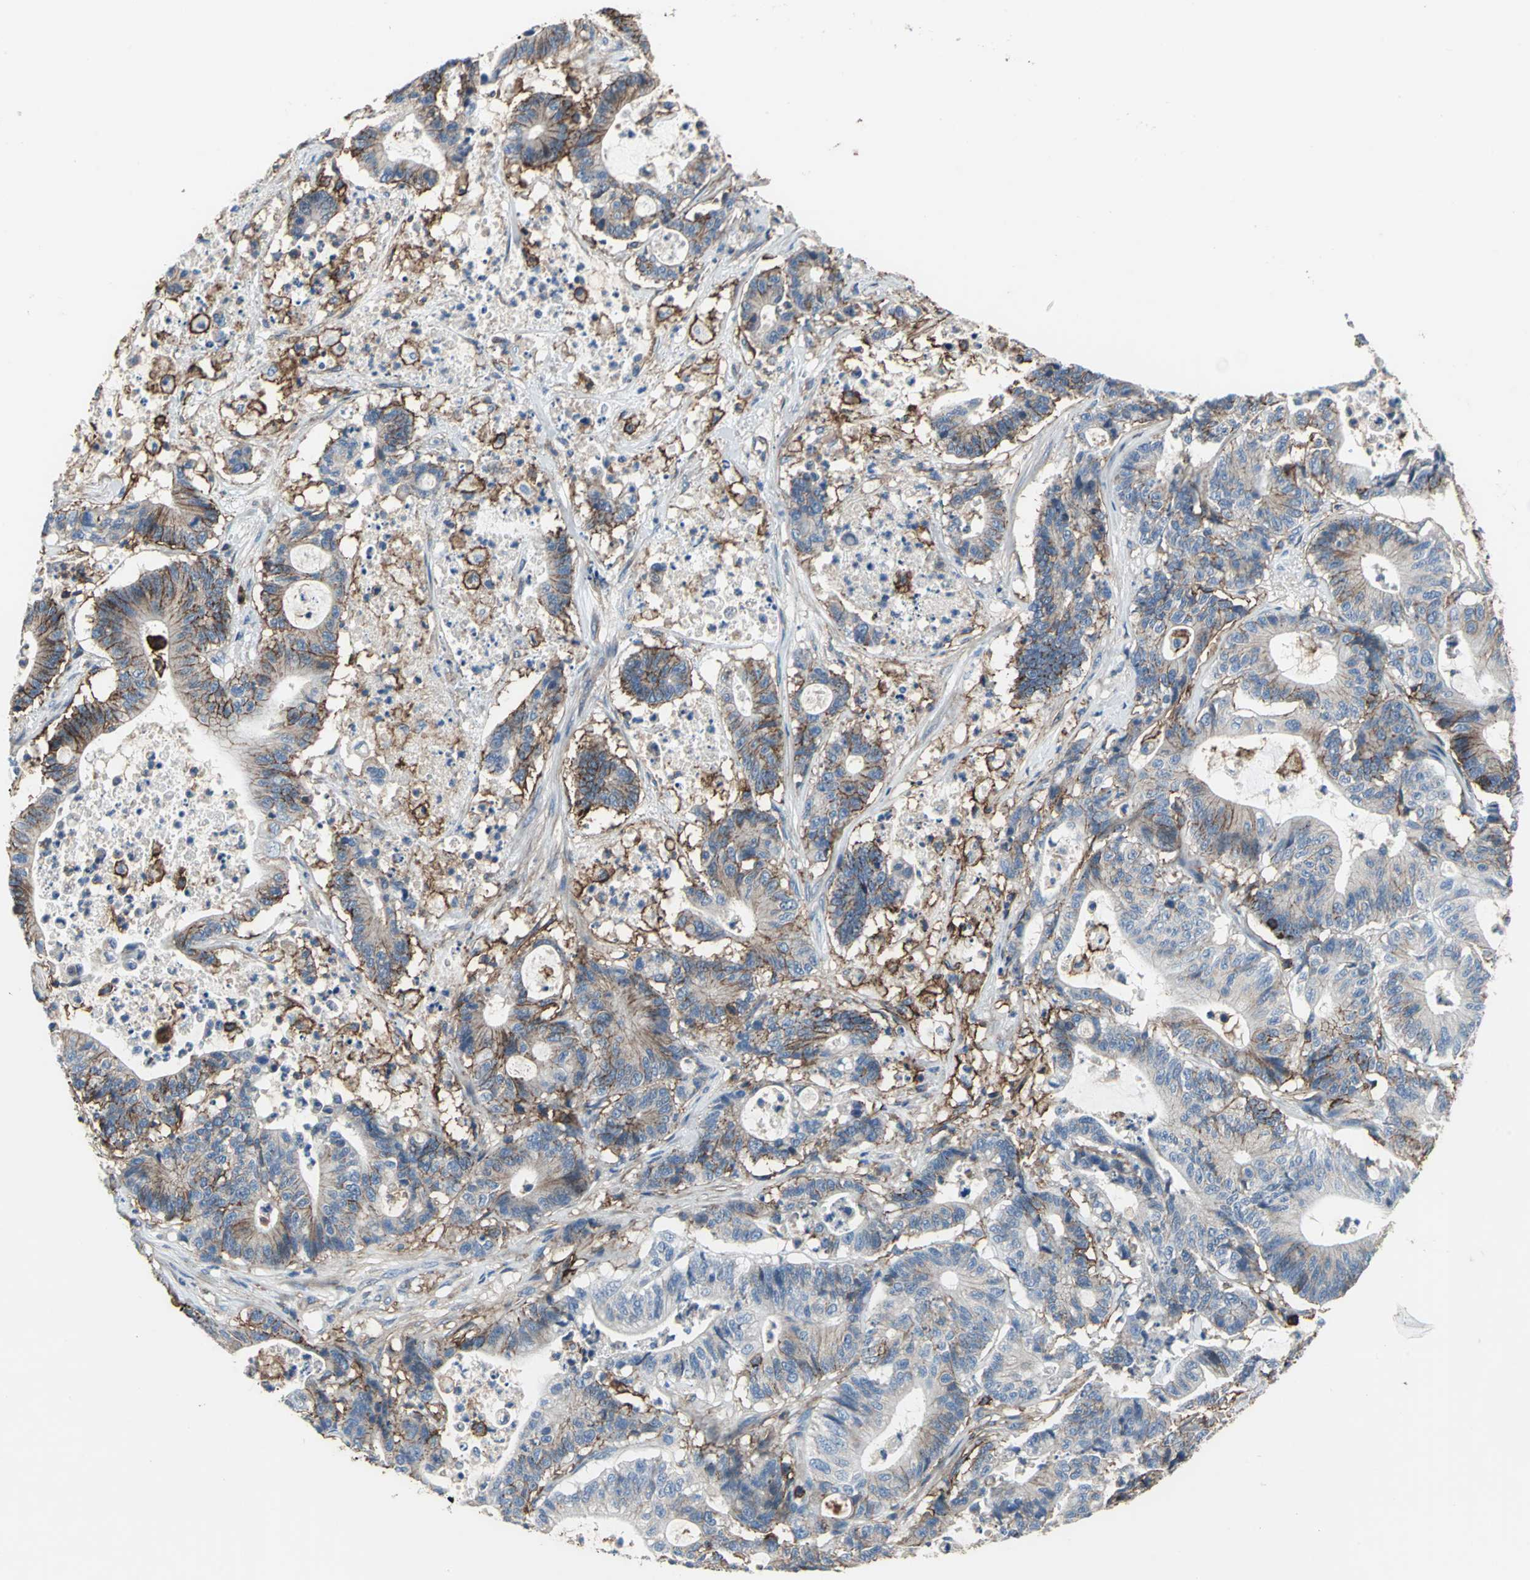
{"staining": {"intensity": "moderate", "quantity": "25%-75%", "location": "cytoplasmic/membranous"}, "tissue": "colorectal cancer", "cell_type": "Tumor cells", "image_type": "cancer", "snomed": [{"axis": "morphology", "description": "Adenocarcinoma, NOS"}, {"axis": "topography", "description": "Colon"}], "caption": "Moderate cytoplasmic/membranous positivity is present in about 25%-75% of tumor cells in colorectal cancer. The staining was performed using DAB (3,3'-diaminobenzidine), with brown indicating positive protein expression. Nuclei are stained blue with hematoxylin.", "gene": "CD44", "patient": {"sex": "female", "age": 84}}